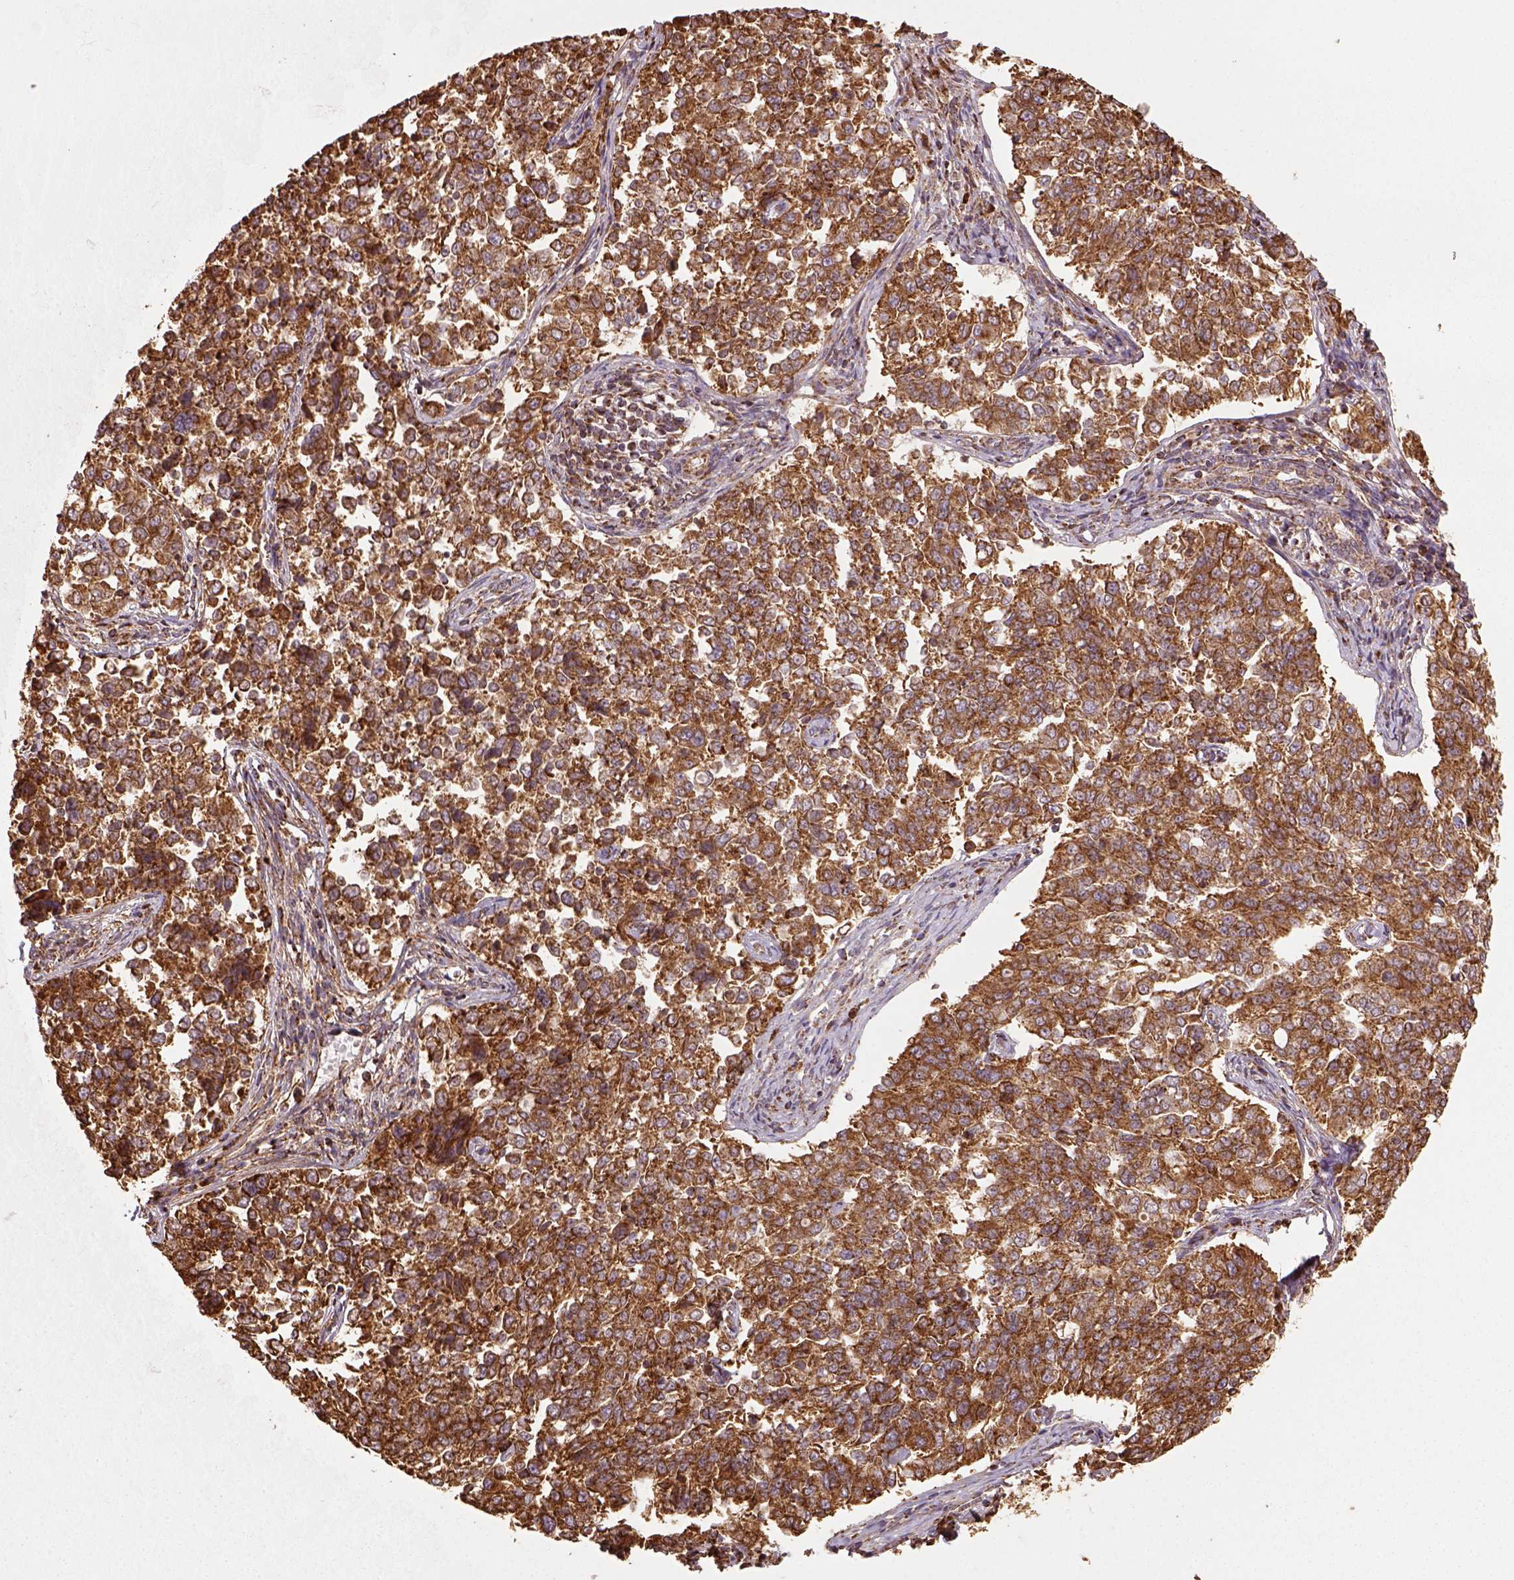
{"staining": {"intensity": "moderate", "quantity": ">75%", "location": "cytoplasmic/membranous"}, "tissue": "endometrial cancer", "cell_type": "Tumor cells", "image_type": "cancer", "snomed": [{"axis": "morphology", "description": "Adenocarcinoma, NOS"}, {"axis": "topography", "description": "Endometrium"}], "caption": "Immunohistochemistry (IHC) (DAB) staining of endometrial cancer (adenocarcinoma) exhibits moderate cytoplasmic/membranous protein positivity in about >75% of tumor cells.", "gene": "MAPK8IP3", "patient": {"sex": "female", "age": 43}}